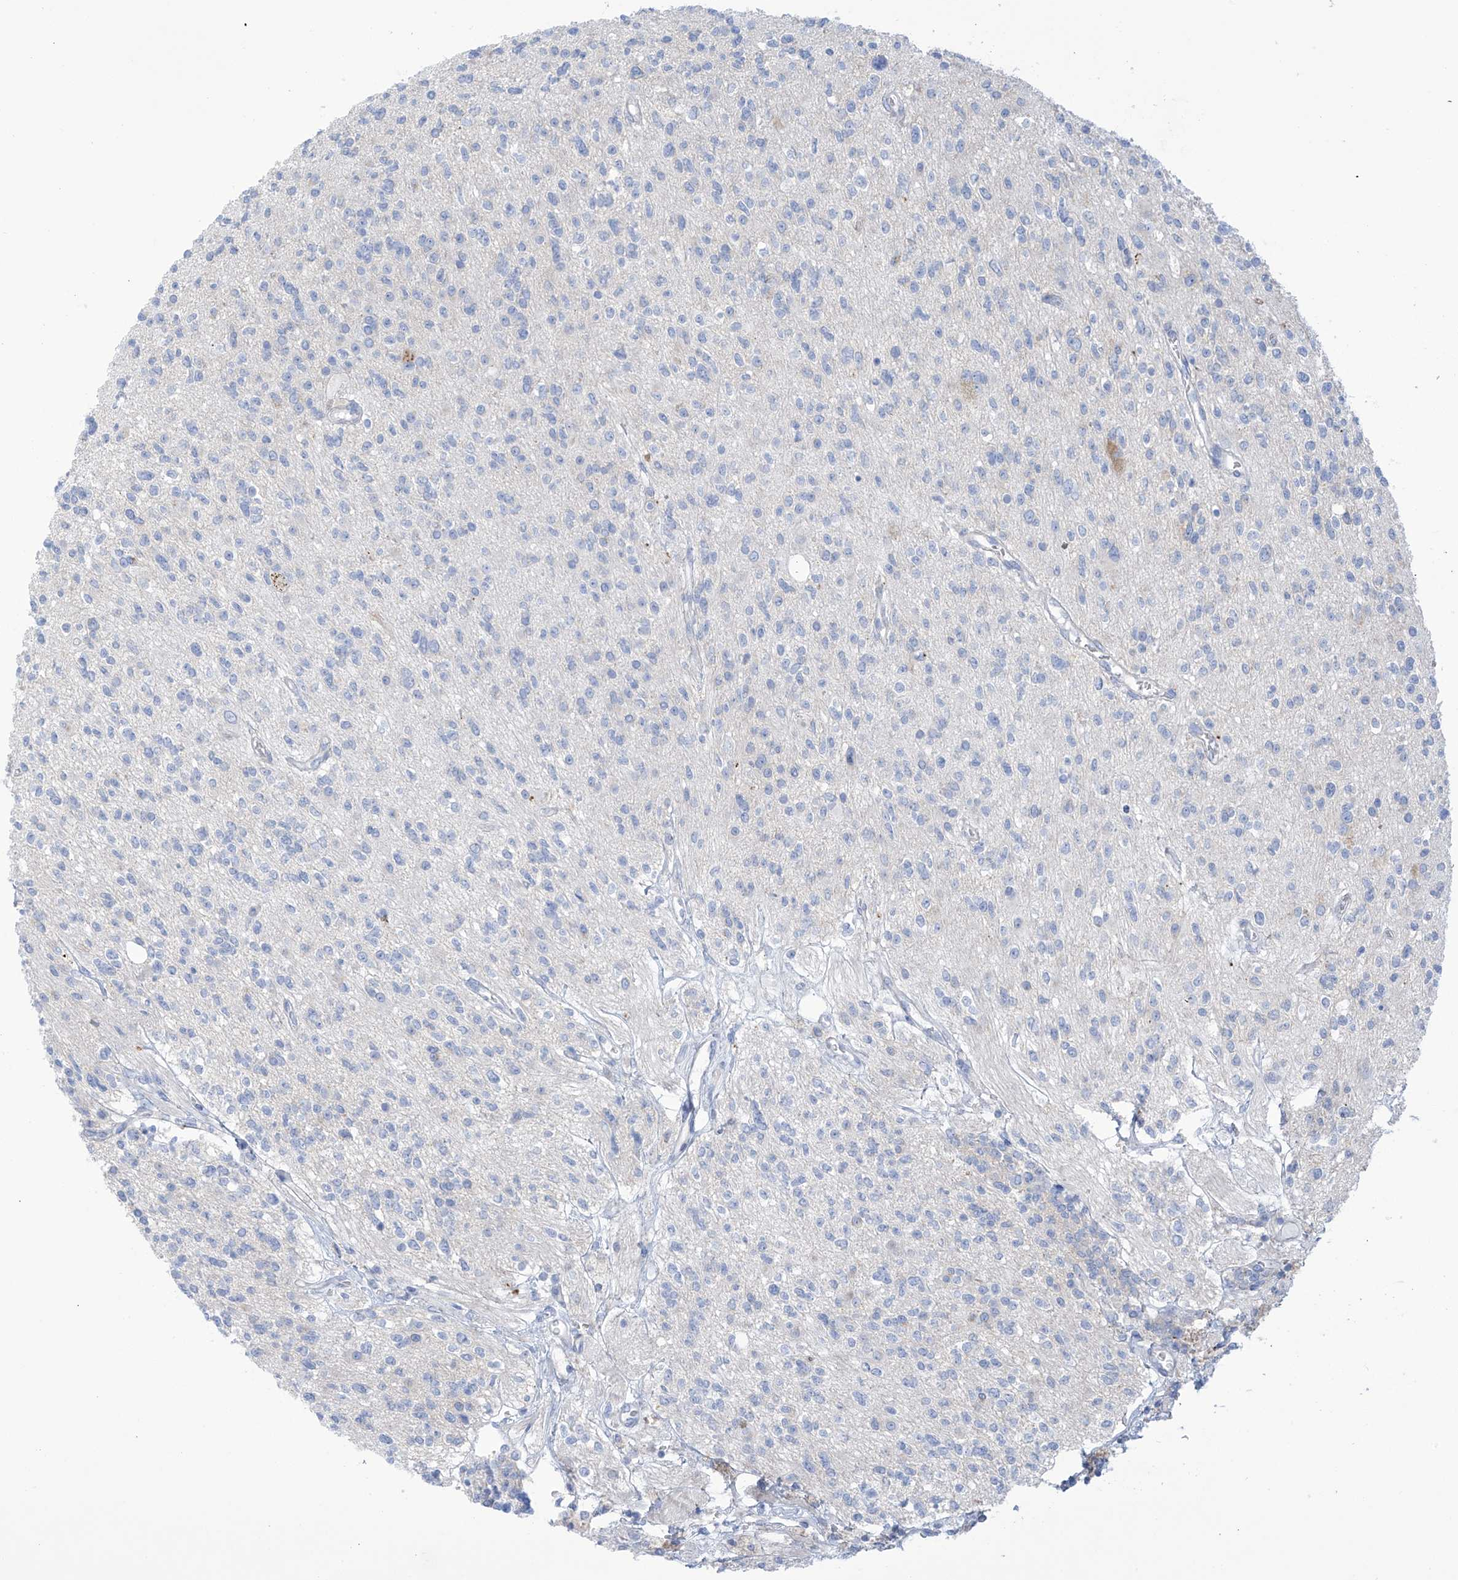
{"staining": {"intensity": "negative", "quantity": "none", "location": "none"}, "tissue": "glioma", "cell_type": "Tumor cells", "image_type": "cancer", "snomed": [{"axis": "morphology", "description": "Glioma, malignant, High grade"}, {"axis": "topography", "description": "Brain"}], "caption": "A high-resolution image shows IHC staining of glioma, which exhibits no significant expression in tumor cells.", "gene": "FABP2", "patient": {"sex": "male", "age": 34}}